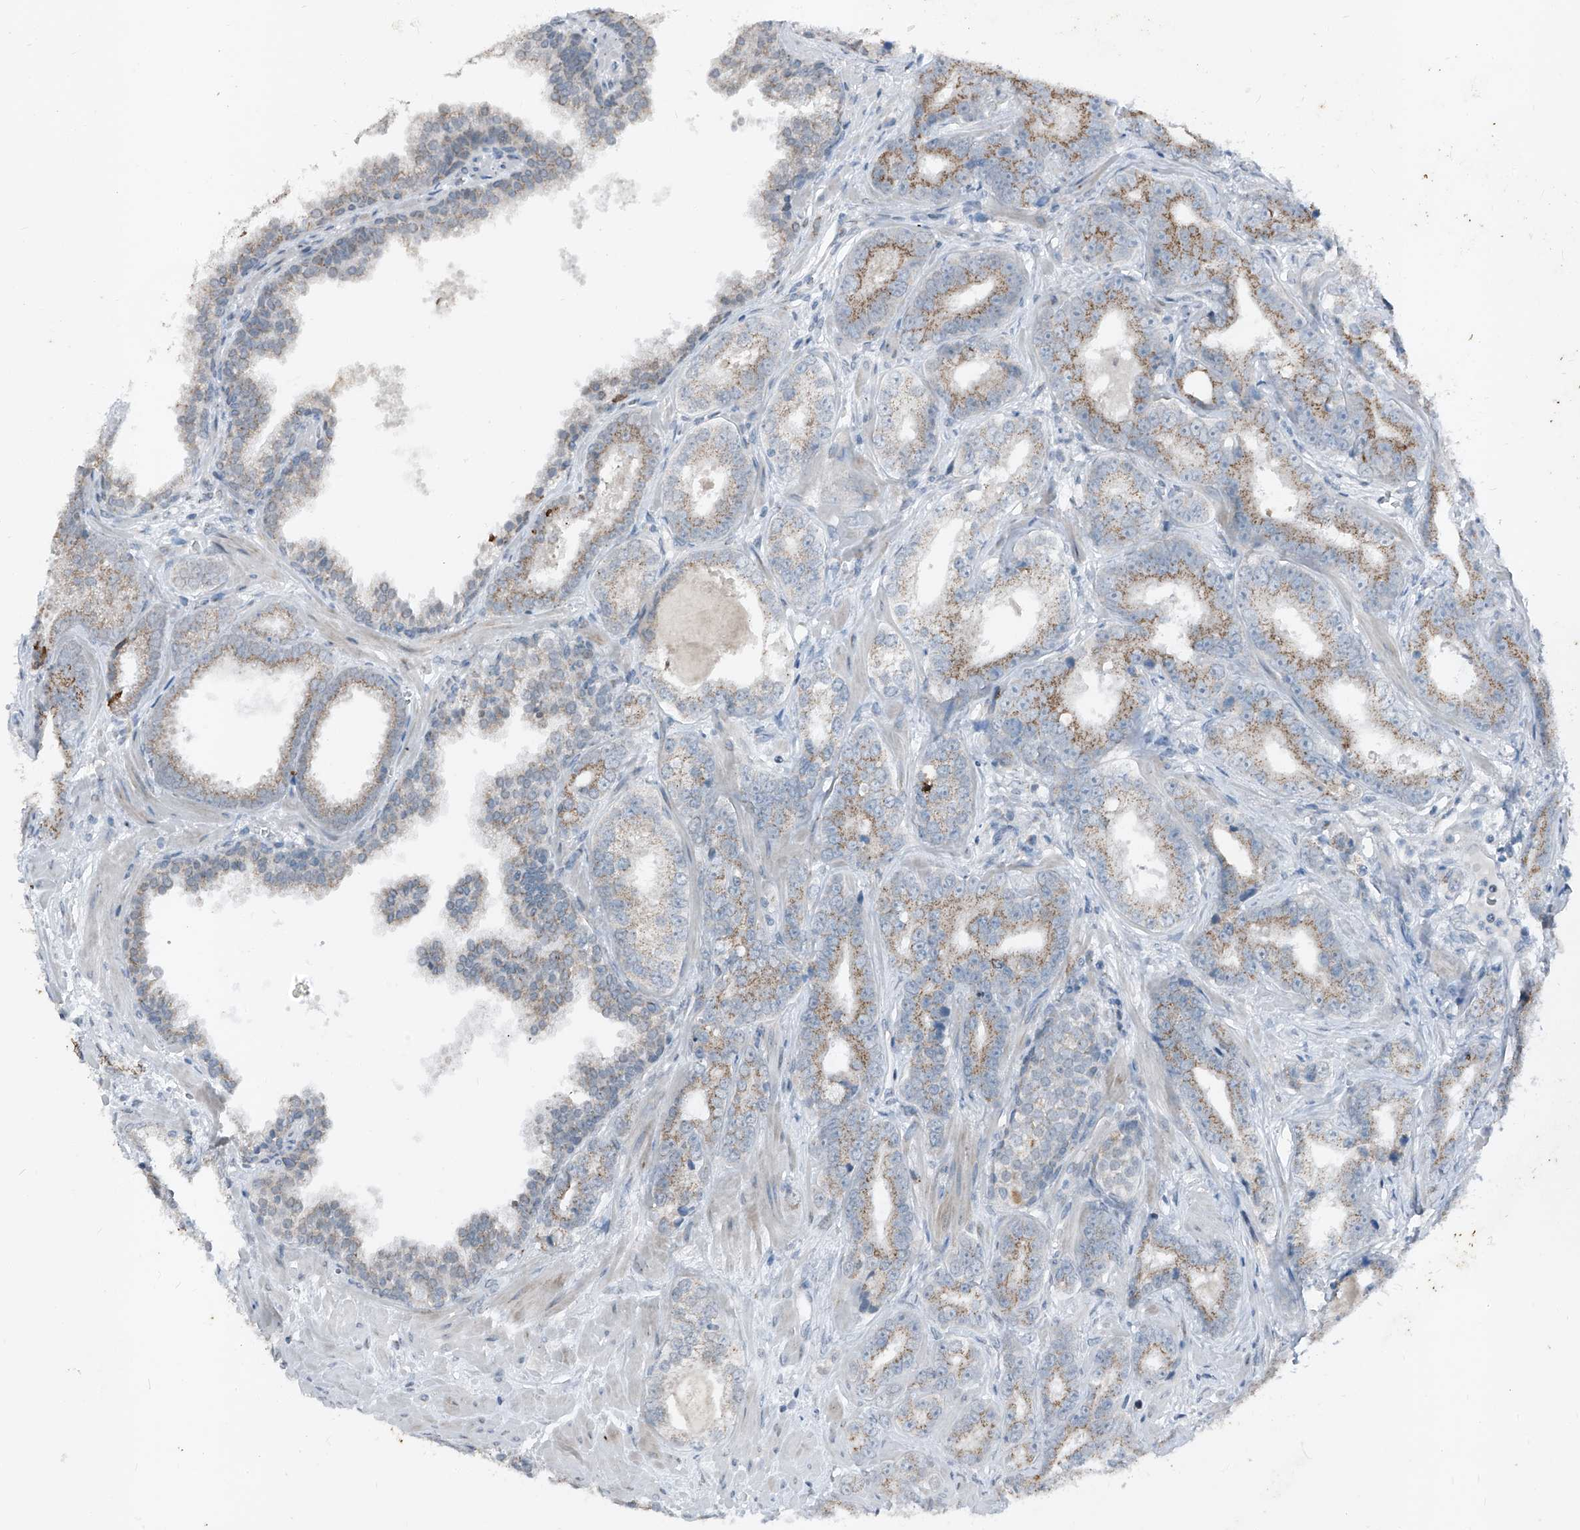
{"staining": {"intensity": "moderate", "quantity": "25%-75%", "location": "cytoplasmic/membranous"}, "tissue": "prostate cancer", "cell_type": "Tumor cells", "image_type": "cancer", "snomed": [{"axis": "morphology", "description": "Adenocarcinoma, High grade"}, {"axis": "topography", "description": "Prostate"}], "caption": "A brown stain labels moderate cytoplasmic/membranous positivity of a protein in prostate cancer (high-grade adenocarcinoma) tumor cells.", "gene": "DYRK1B", "patient": {"sex": "male", "age": 62}}